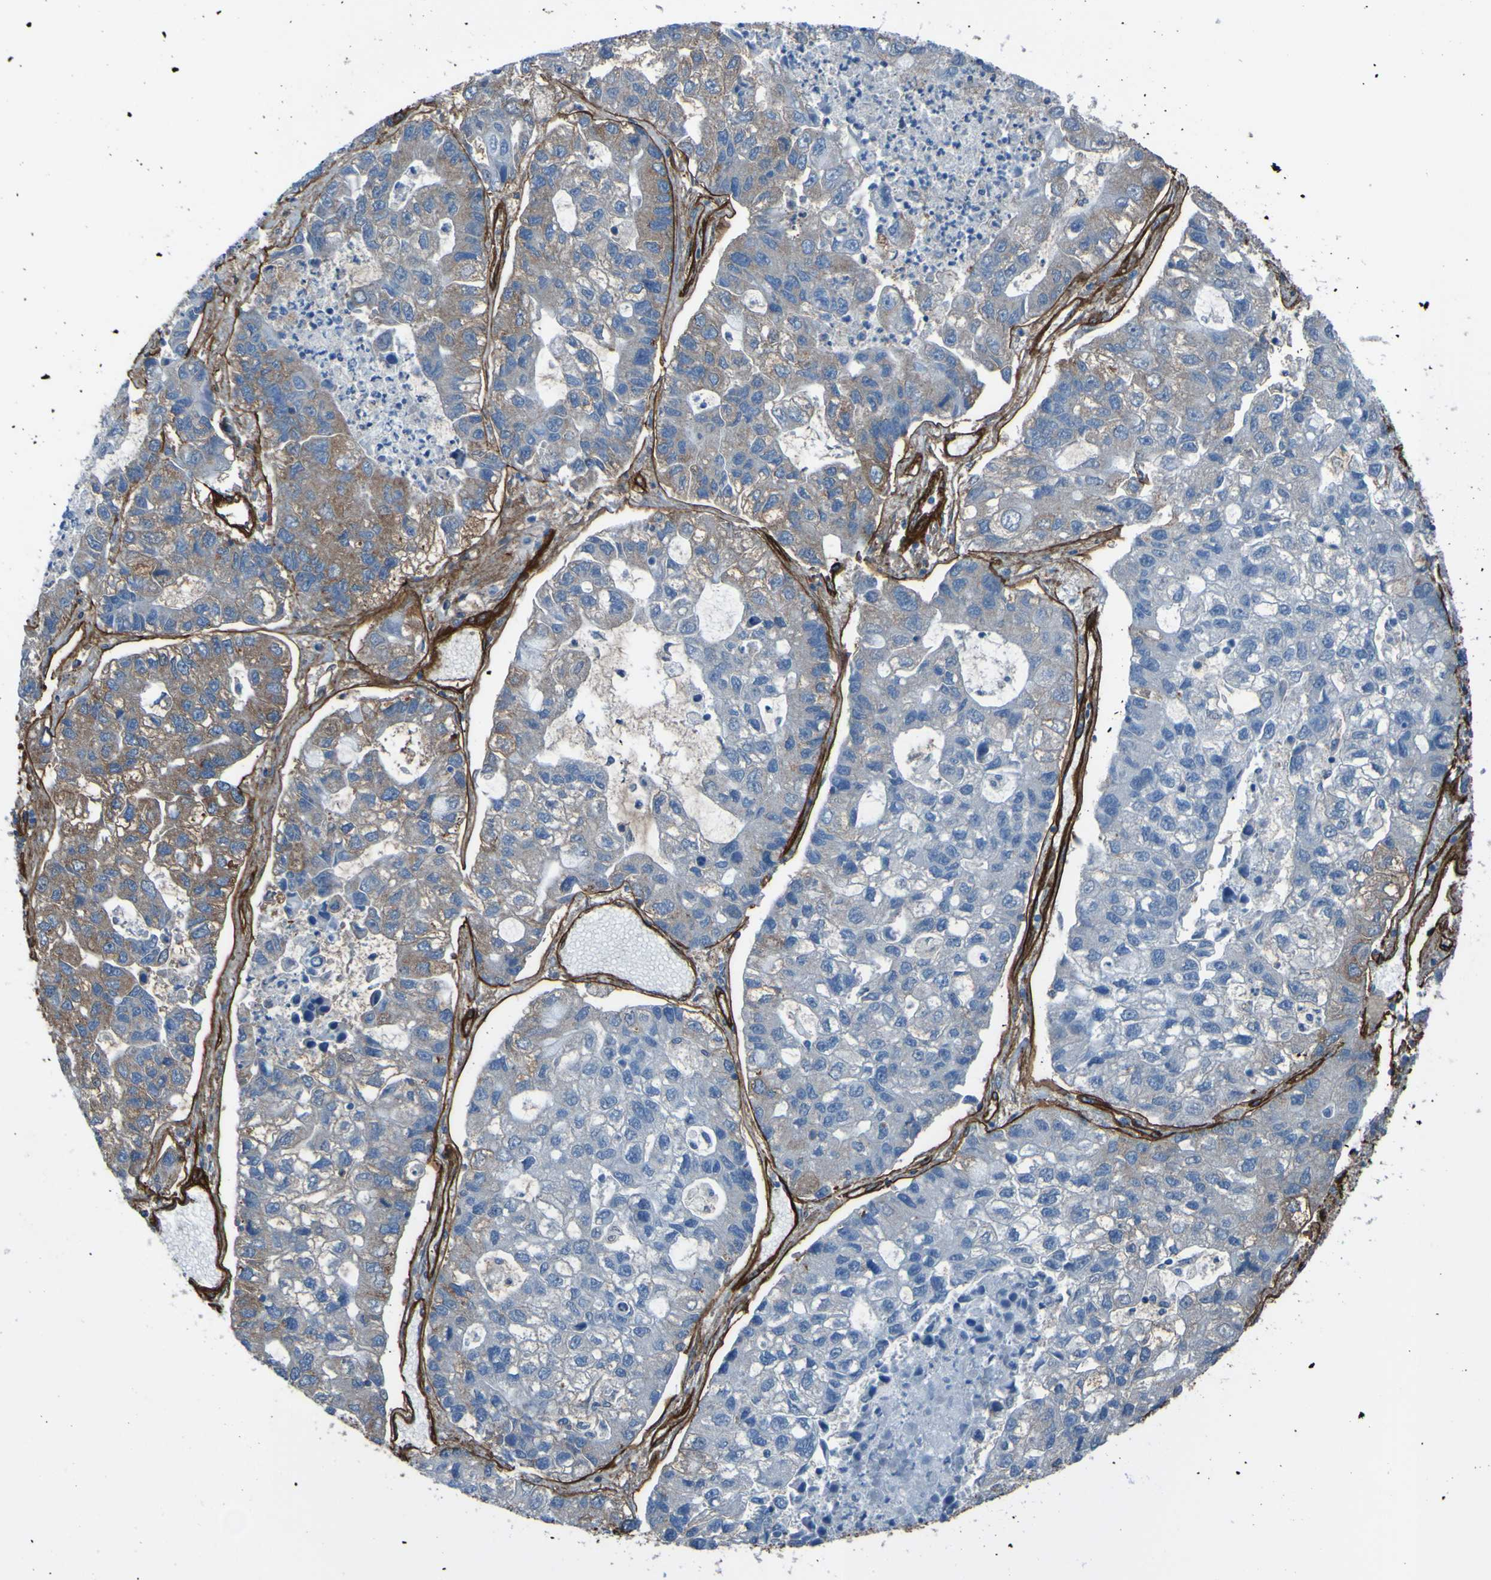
{"staining": {"intensity": "moderate", "quantity": "25%-75%", "location": "cytoplasmic/membranous"}, "tissue": "lung cancer", "cell_type": "Tumor cells", "image_type": "cancer", "snomed": [{"axis": "morphology", "description": "Adenocarcinoma, NOS"}, {"axis": "topography", "description": "Lung"}], "caption": "Immunohistochemistry (IHC) (DAB) staining of human lung cancer displays moderate cytoplasmic/membranous protein expression in about 25%-75% of tumor cells. The staining was performed using DAB, with brown indicating positive protein expression. Nuclei are stained blue with hematoxylin.", "gene": "COL4A2", "patient": {"sex": "female", "age": 51}}